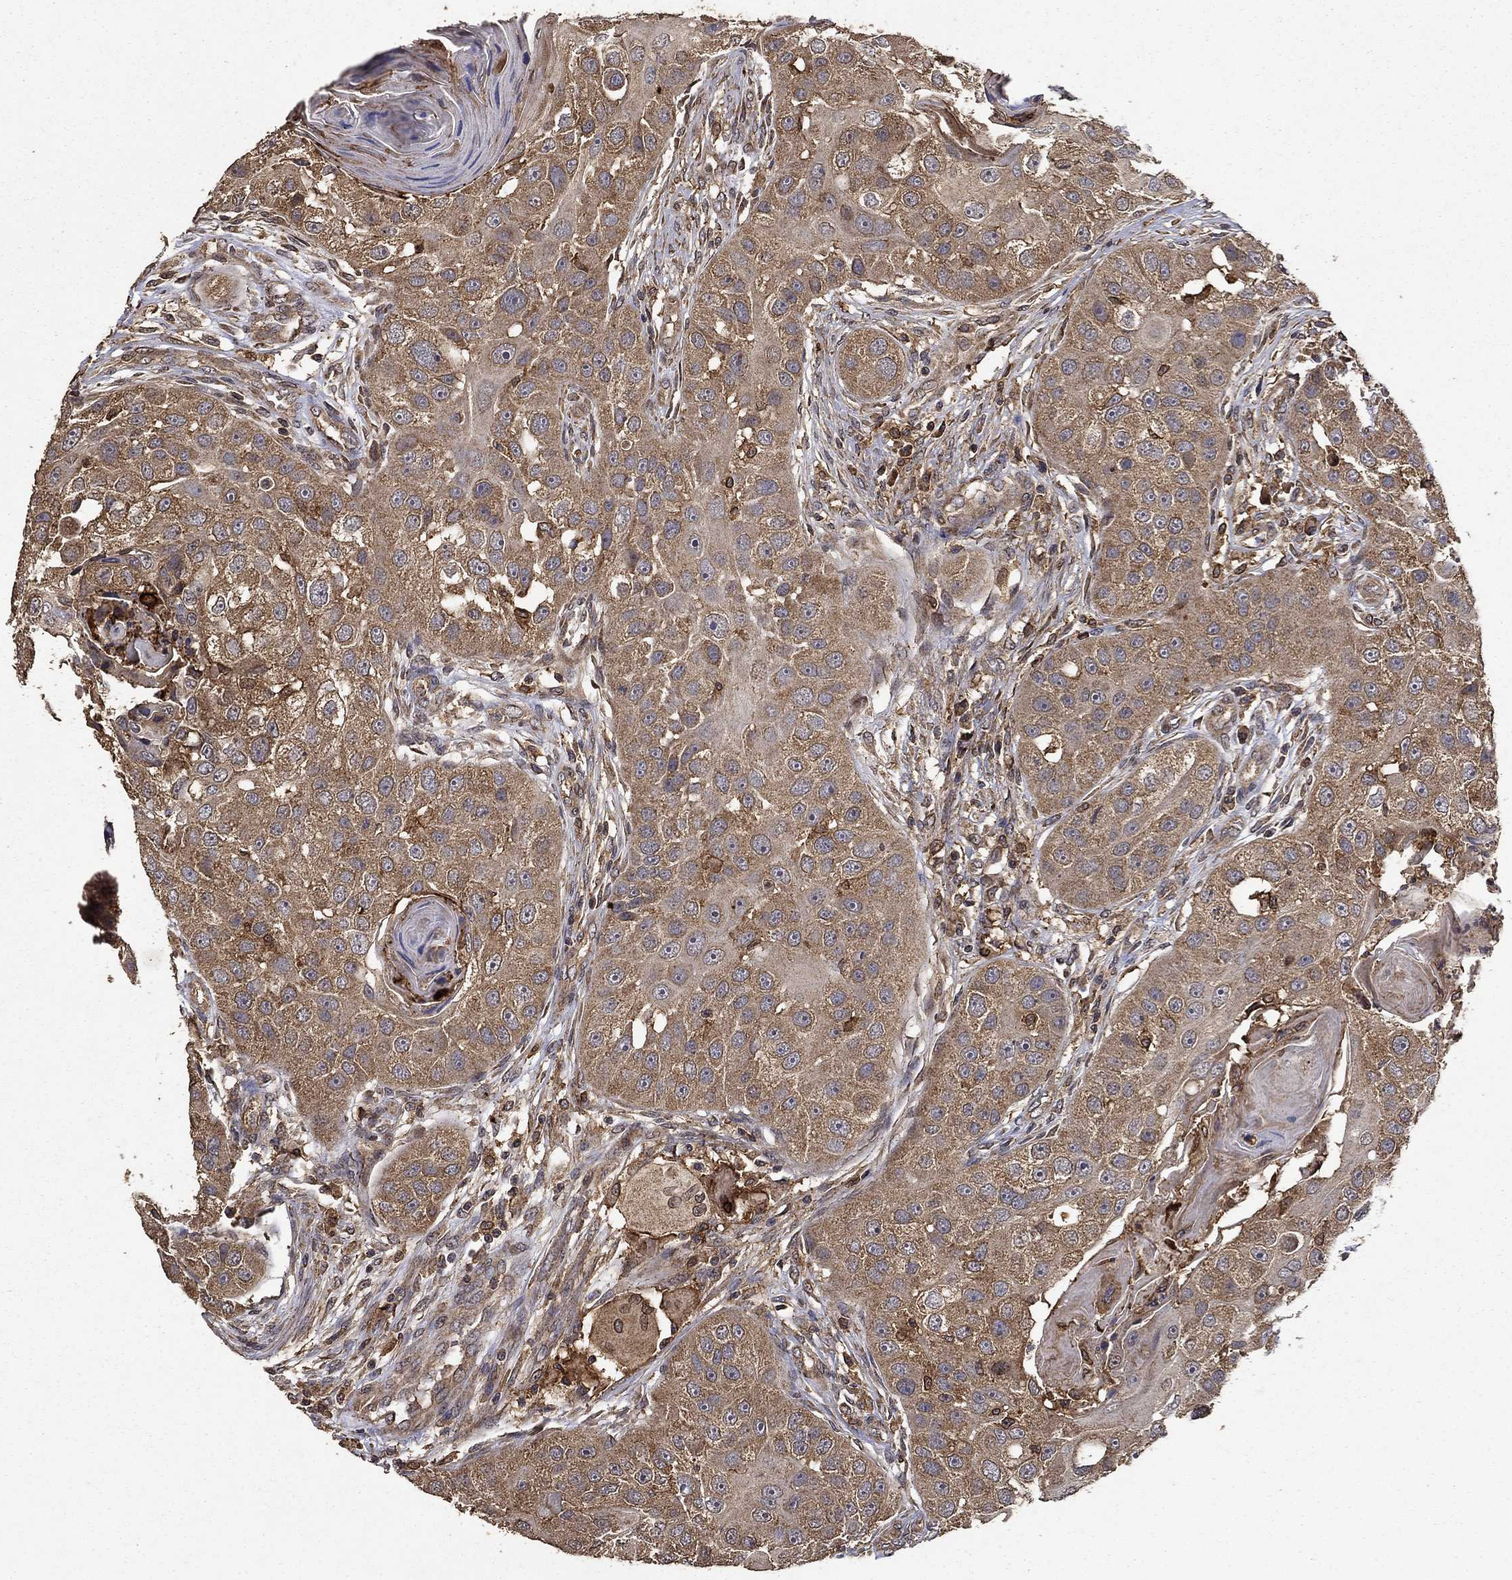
{"staining": {"intensity": "moderate", "quantity": "25%-75%", "location": "cytoplasmic/membranous"}, "tissue": "head and neck cancer", "cell_type": "Tumor cells", "image_type": "cancer", "snomed": [{"axis": "morphology", "description": "Normal tissue, NOS"}, {"axis": "morphology", "description": "Squamous cell carcinoma, NOS"}, {"axis": "topography", "description": "Skeletal muscle"}, {"axis": "topography", "description": "Head-Neck"}], "caption": "The photomicrograph exhibits immunohistochemical staining of head and neck squamous cell carcinoma. There is moderate cytoplasmic/membranous positivity is seen in about 25%-75% of tumor cells.", "gene": "IFRD1", "patient": {"sex": "male", "age": 51}}